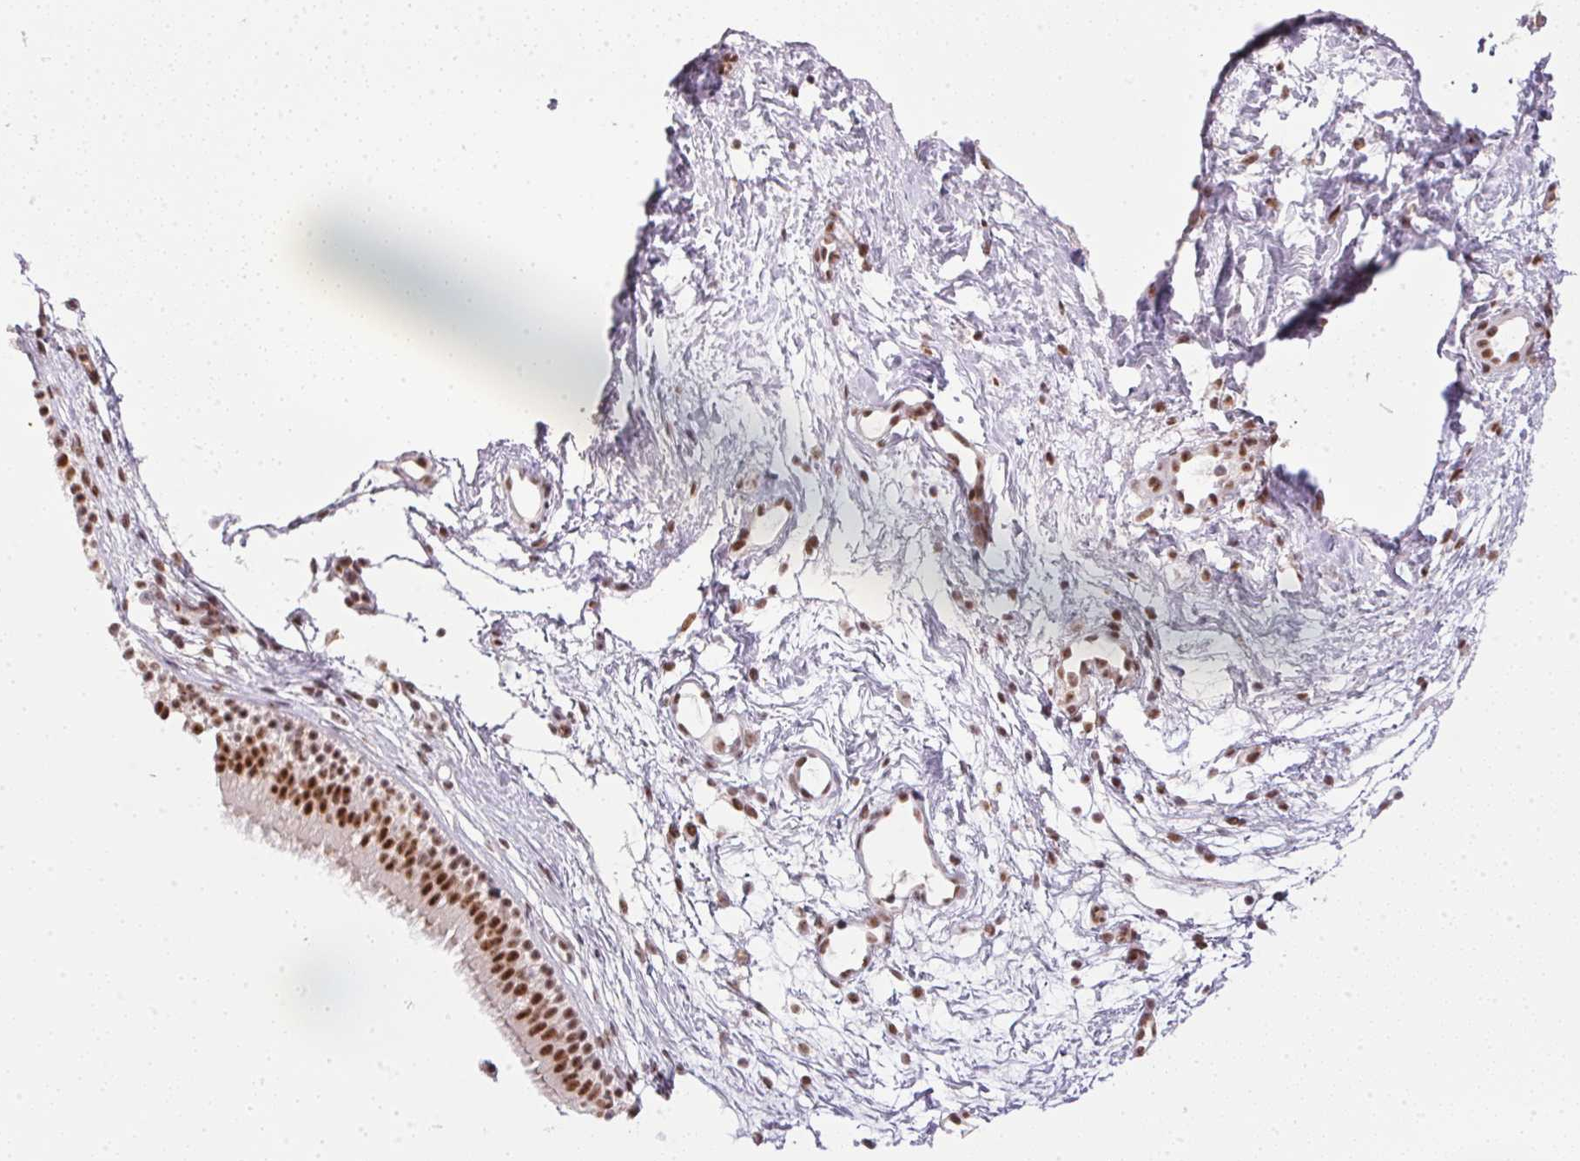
{"staining": {"intensity": "strong", "quantity": ">75%", "location": "nuclear"}, "tissue": "nasopharynx", "cell_type": "Respiratory epithelial cells", "image_type": "normal", "snomed": [{"axis": "morphology", "description": "Normal tissue, NOS"}, {"axis": "topography", "description": "Nasopharynx"}], "caption": "Immunohistochemistry photomicrograph of unremarkable nasopharynx: human nasopharynx stained using immunohistochemistry reveals high levels of strong protein expression localized specifically in the nuclear of respiratory epithelial cells, appearing as a nuclear brown color.", "gene": "SRSF7", "patient": {"sex": "male", "age": 58}}